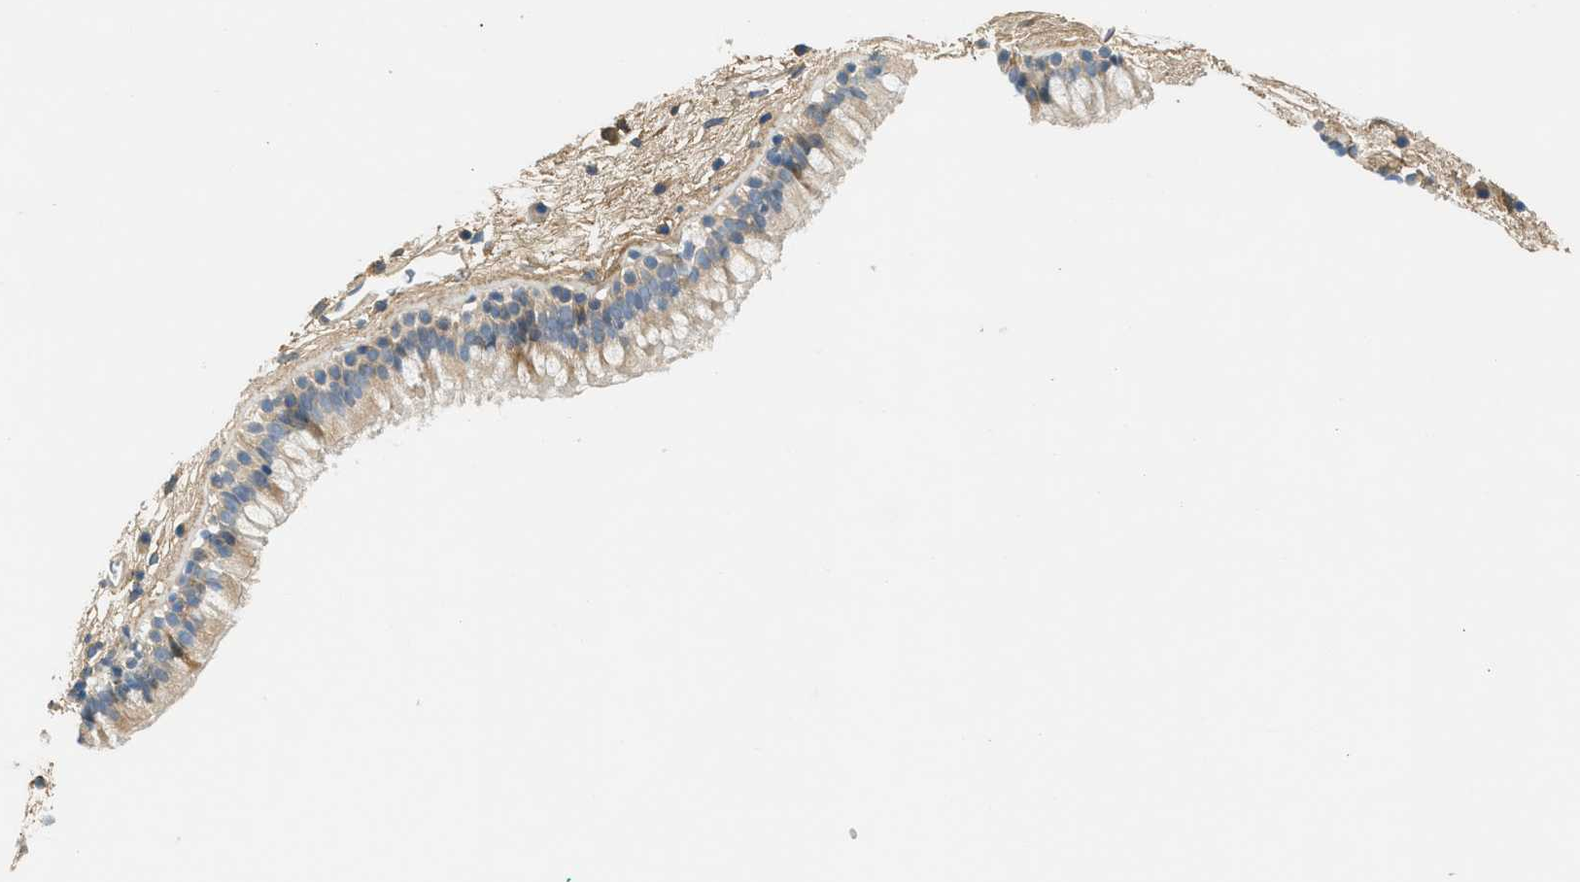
{"staining": {"intensity": "moderate", "quantity": "<25%", "location": "cytoplasmic/membranous"}, "tissue": "nasopharynx", "cell_type": "Respiratory epithelial cells", "image_type": "normal", "snomed": [{"axis": "morphology", "description": "Normal tissue, NOS"}, {"axis": "morphology", "description": "Inflammation, NOS"}, {"axis": "topography", "description": "Nasopharynx"}], "caption": "Nasopharynx stained with DAB immunohistochemistry (IHC) shows low levels of moderate cytoplasmic/membranous expression in about <25% of respiratory epithelial cells.", "gene": "EDNRA", "patient": {"sex": "male", "age": 48}}